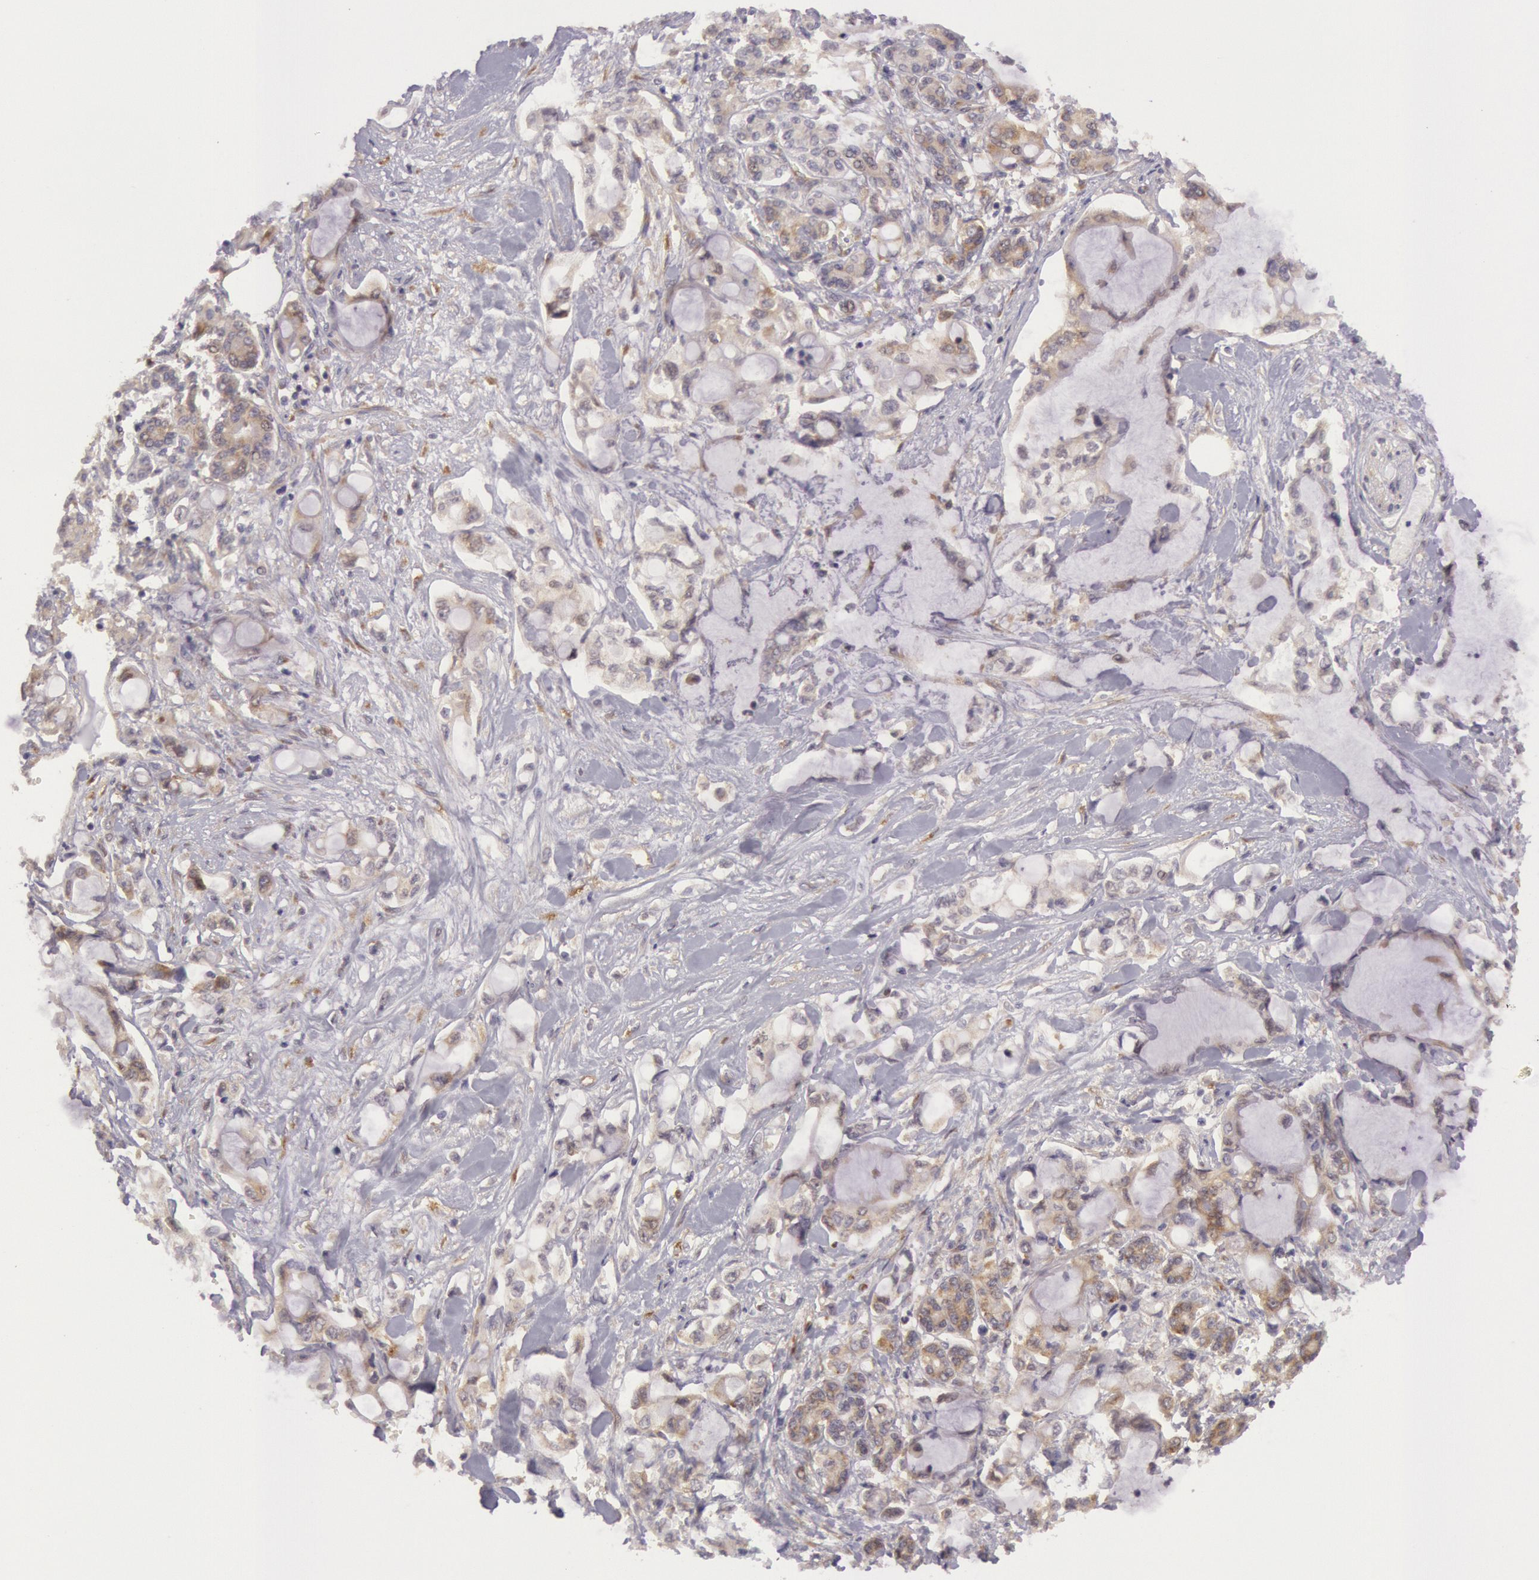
{"staining": {"intensity": "weak", "quantity": "25%-75%", "location": "cytoplasmic/membranous"}, "tissue": "pancreatic cancer", "cell_type": "Tumor cells", "image_type": "cancer", "snomed": [{"axis": "morphology", "description": "Adenocarcinoma, NOS"}, {"axis": "topography", "description": "Pancreas"}], "caption": "Immunohistochemical staining of human pancreatic cancer (adenocarcinoma) reveals low levels of weak cytoplasmic/membranous expression in approximately 25%-75% of tumor cells.", "gene": "CHUK", "patient": {"sex": "female", "age": 70}}